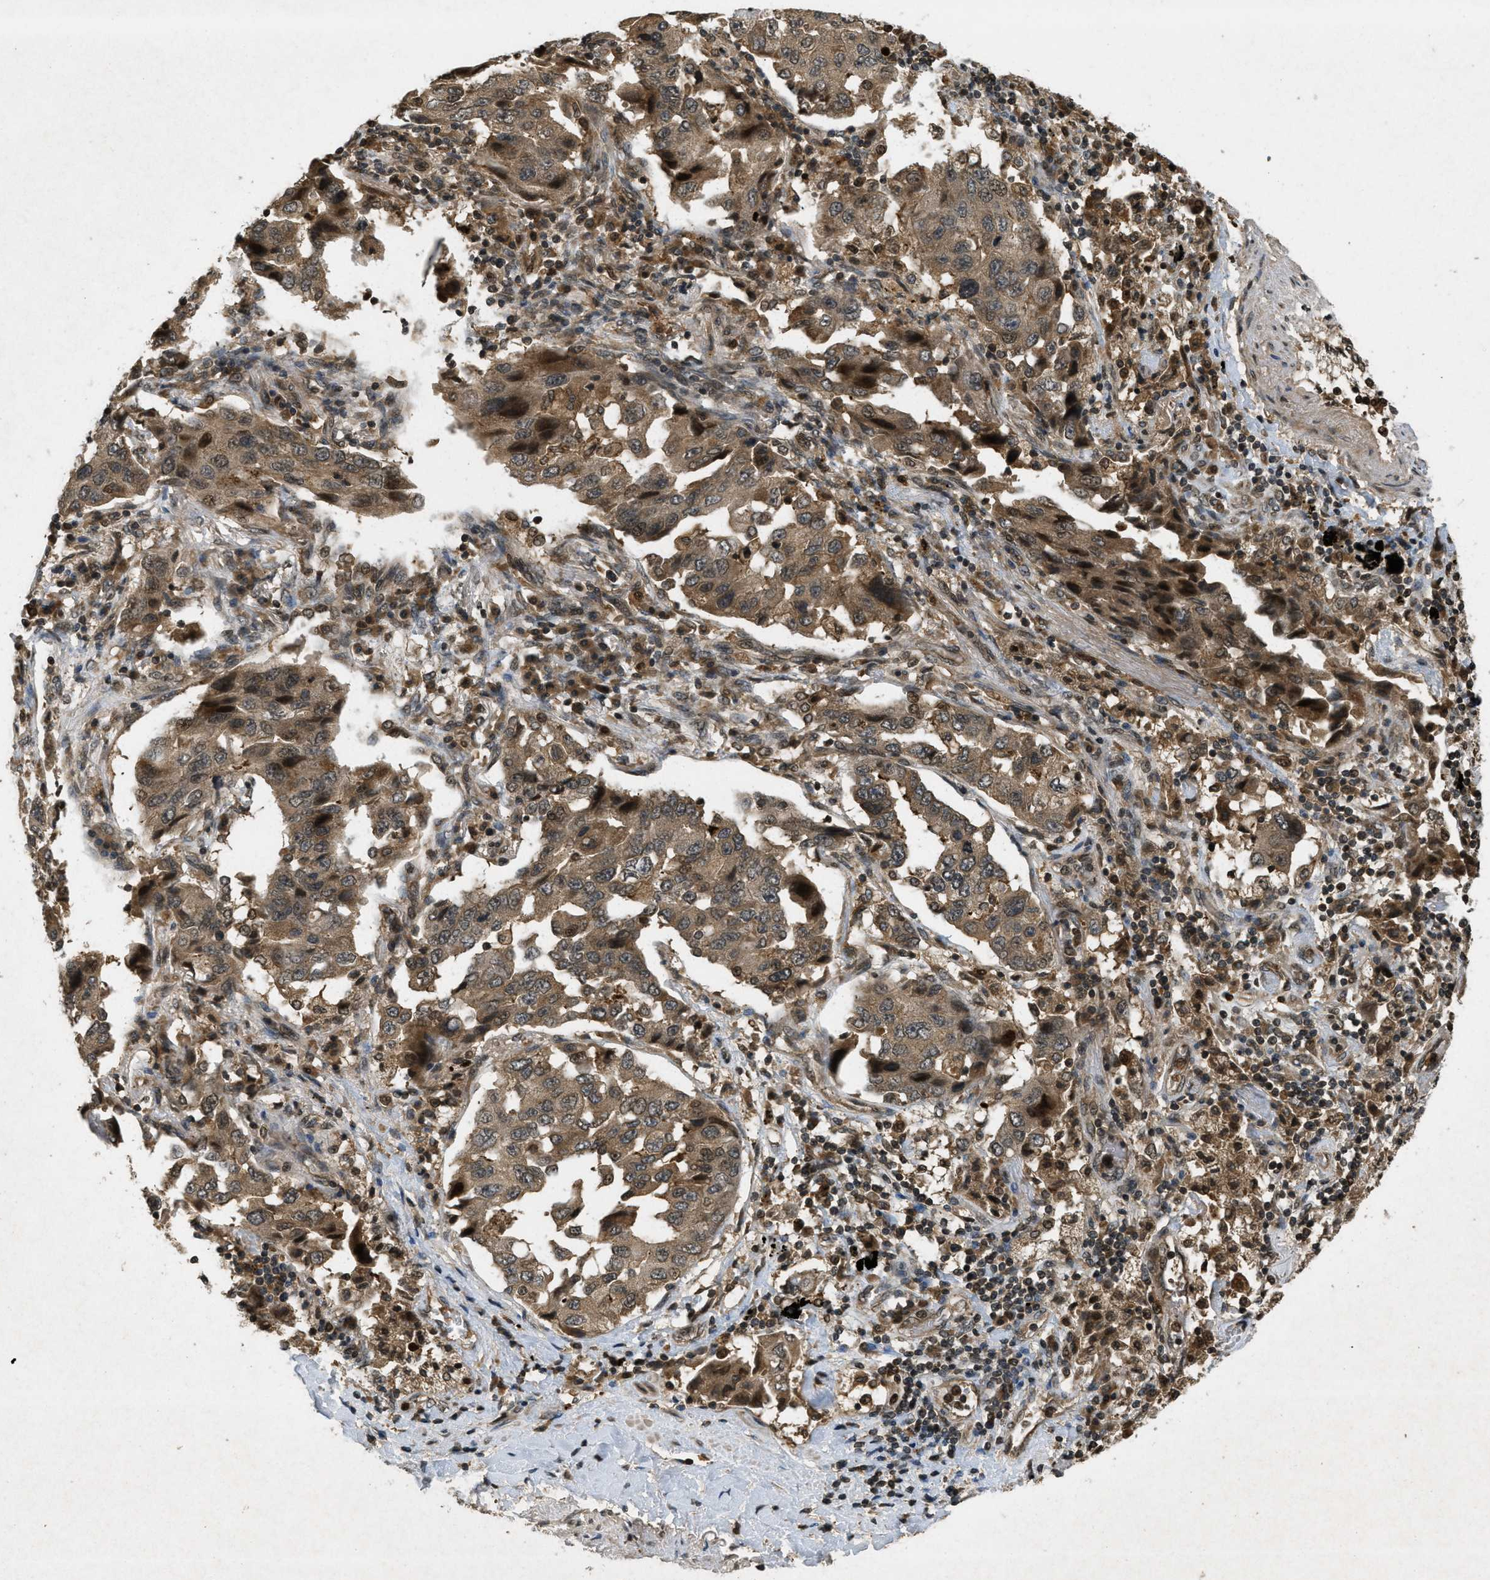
{"staining": {"intensity": "moderate", "quantity": ">75%", "location": "cytoplasmic/membranous"}, "tissue": "lung cancer", "cell_type": "Tumor cells", "image_type": "cancer", "snomed": [{"axis": "morphology", "description": "Adenocarcinoma, NOS"}, {"axis": "topography", "description": "Lung"}], "caption": "Immunohistochemistry (IHC) micrograph of neoplastic tissue: lung cancer (adenocarcinoma) stained using immunohistochemistry (IHC) exhibits medium levels of moderate protein expression localized specifically in the cytoplasmic/membranous of tumor cells, appearing as a cytoplasmic/membranous brown color.", "gene": "ATG7", "patient": {"sex": "female", "age": 65}}